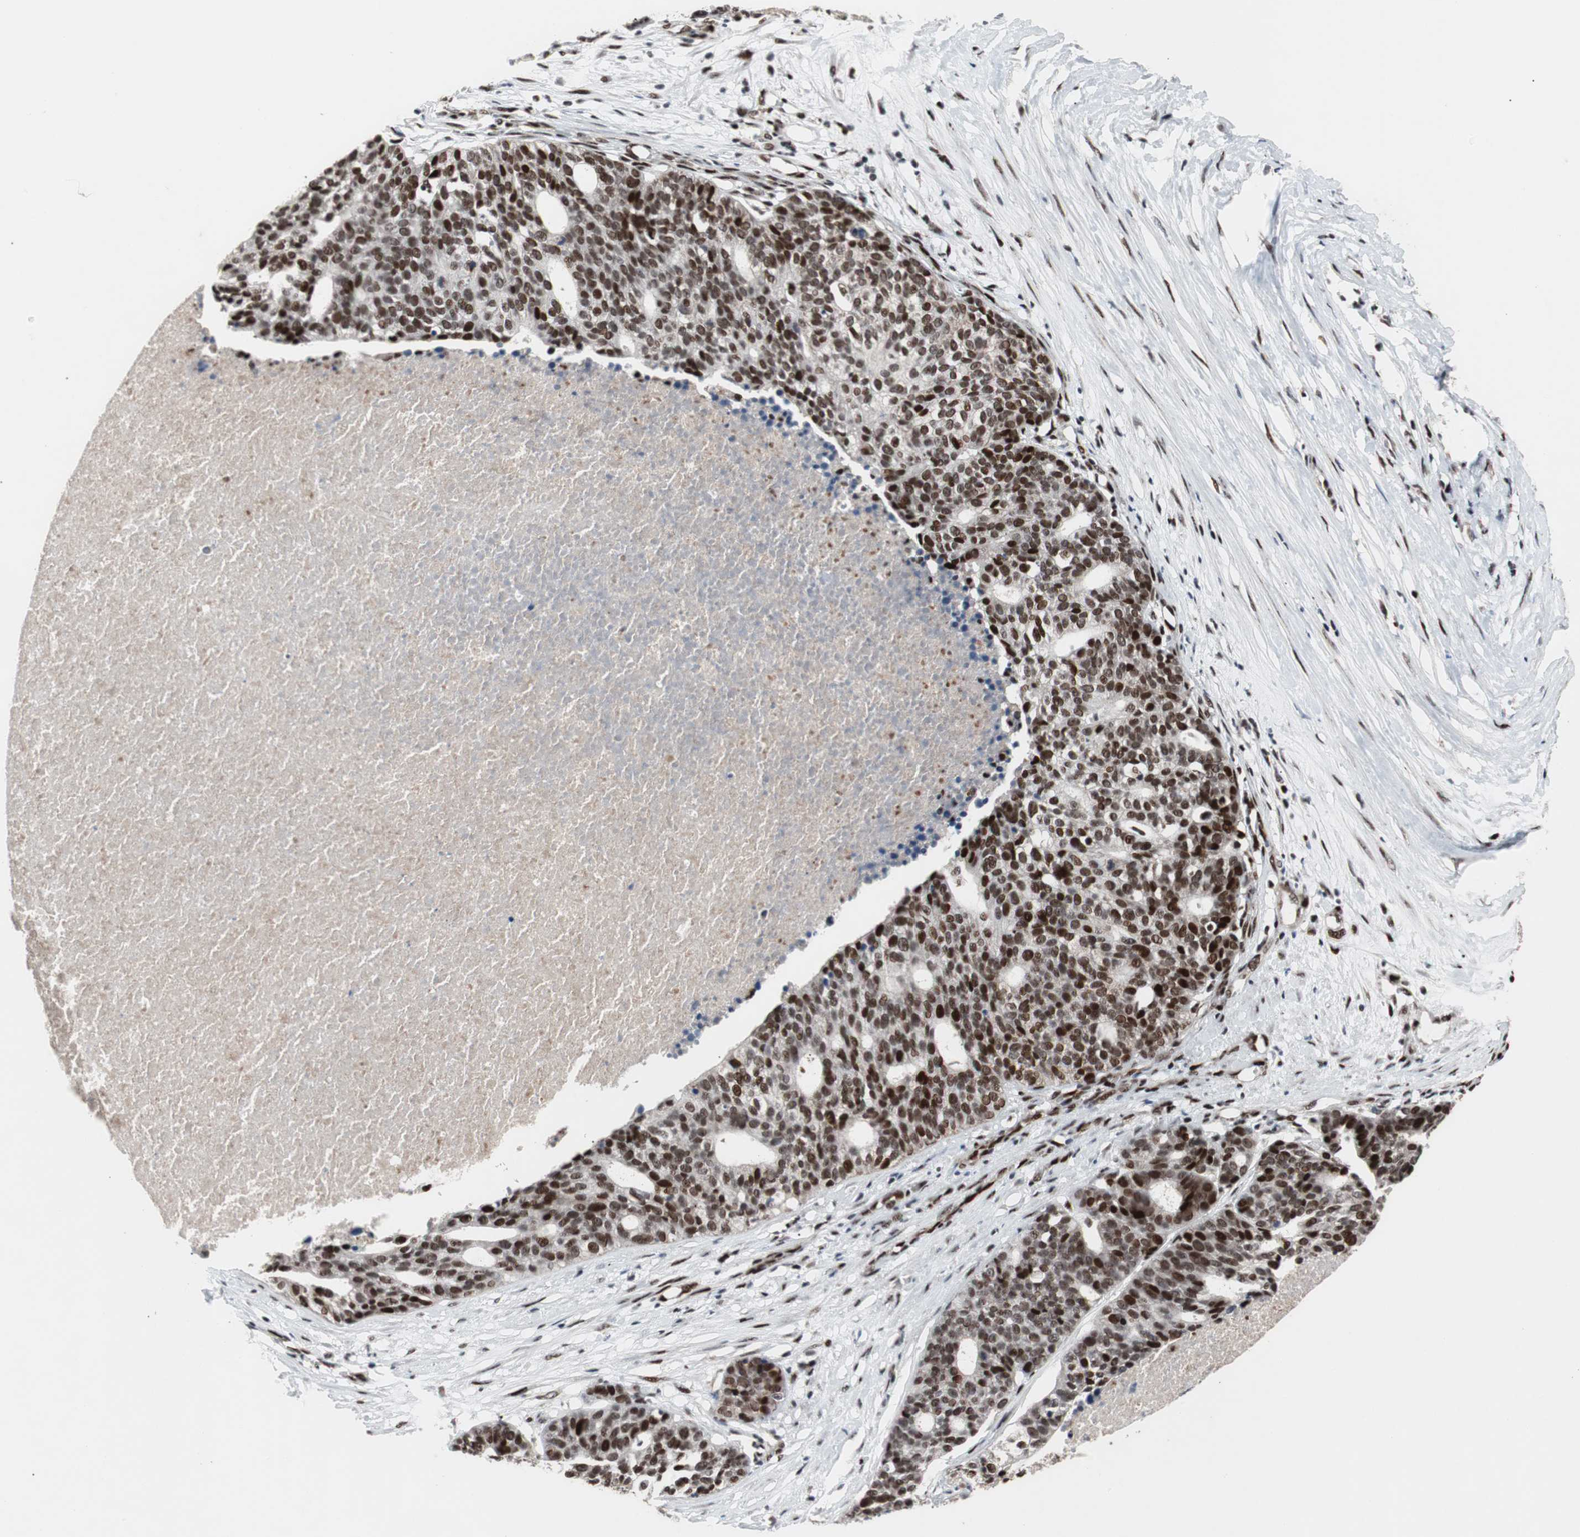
{"staining": {"intensity": "strong", "quantity": ">75%", "location": "nuclear"}, "tissue": "ovarian cancer", "cell_type": "Tumor cells", "image_type": "cancer", "snomed": [{"axis": "morphology", "description": "Cystadenocarcinoma, serous, NOS"}, {"axis": "topography", "description": "Ovary"}], "caption": "The histopathology image demonstrates a brown stain indicating the presence of a protein in the nuclear of tumor cells in ovarian cancer. Nuclei are stained in blue.", "gene": "NBL1", "patient": {"sex": "female", "age": 59}}